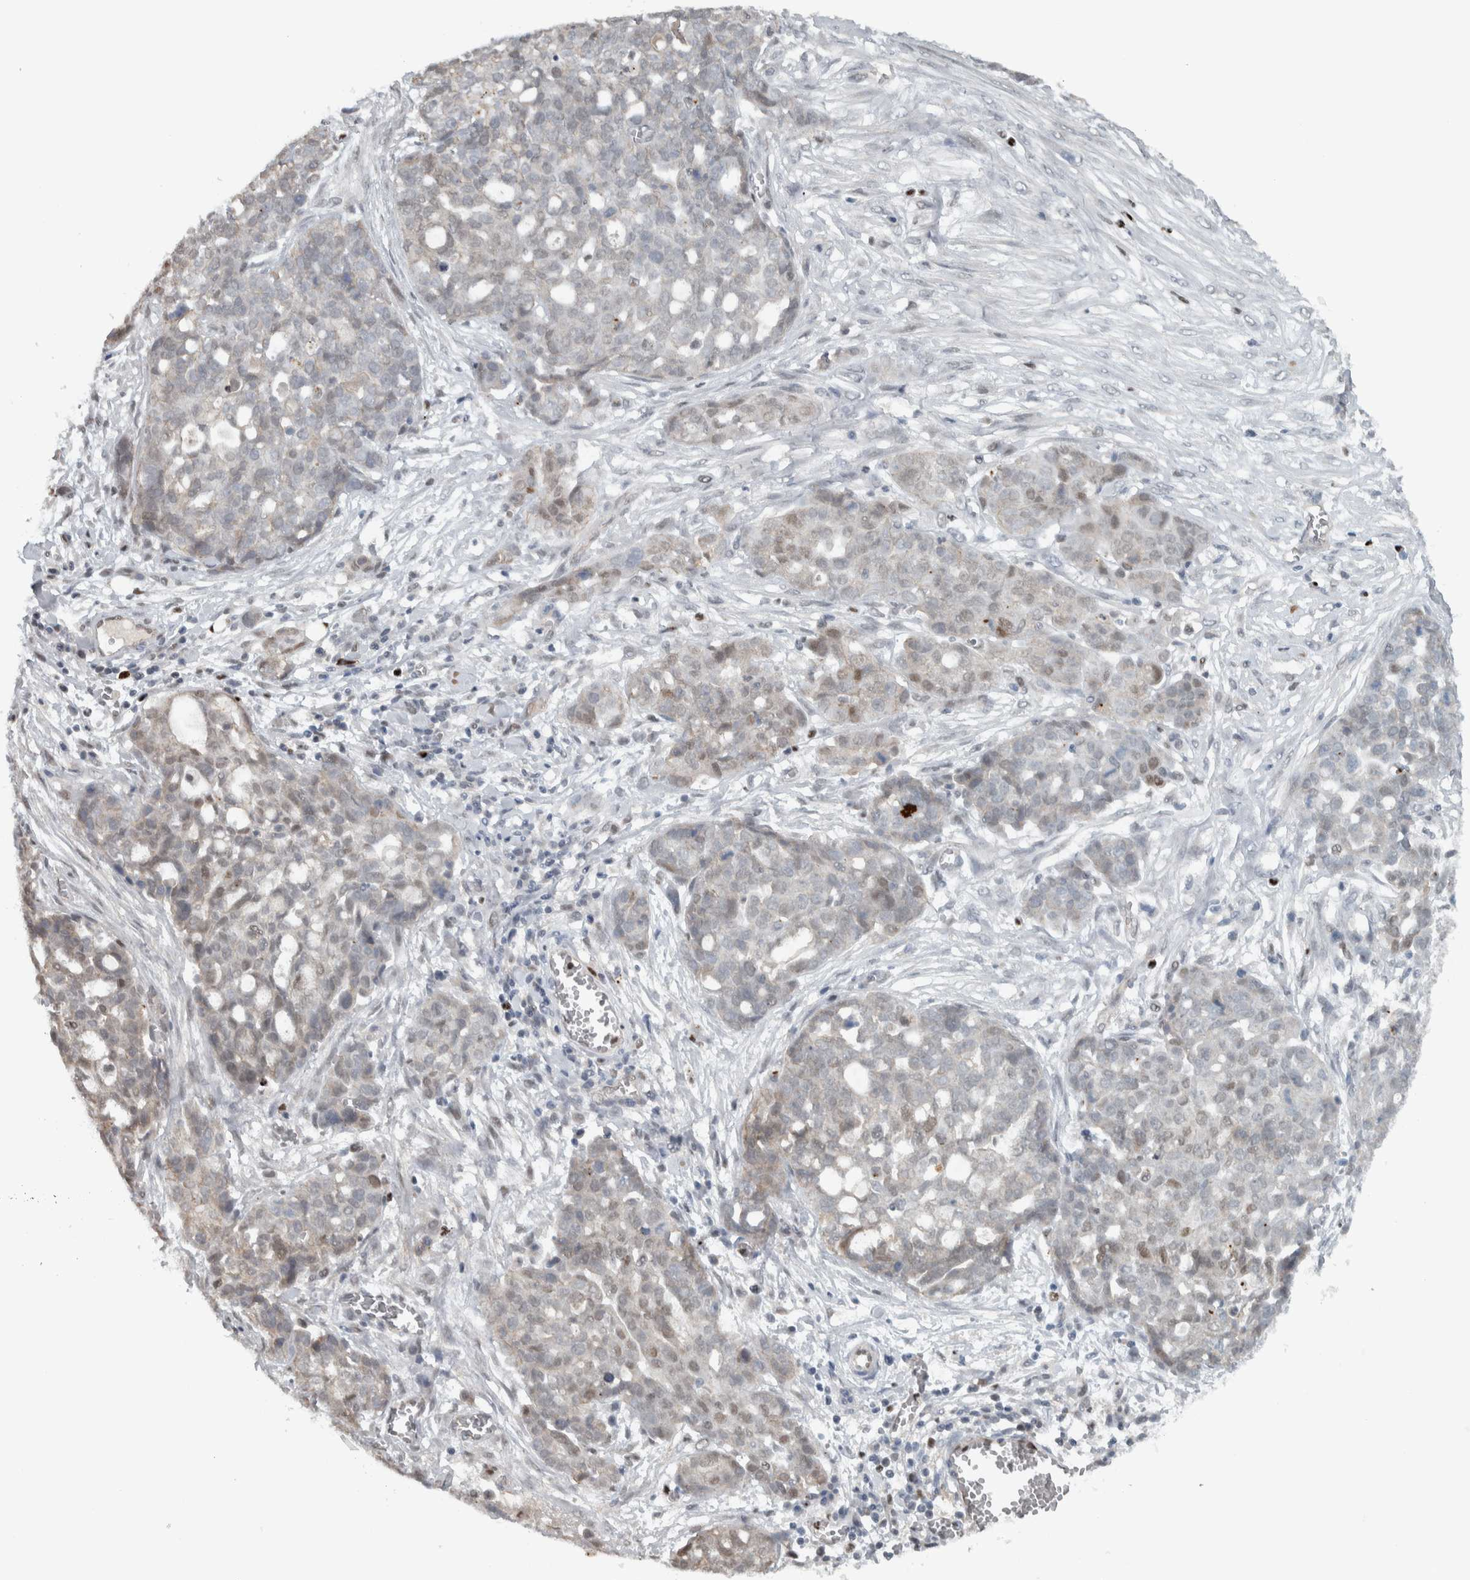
{"staining": {"intensity": "weak", "quantity": "<25%", "location": "nuclear"}, "tissue": "ovarian cancer", "cell_type": "Tumor cells", "image_type": "cancer", "snomed": [{"axis": "morphology", "description": "Cystadenocarcinoma, serous, NOS"}, {"axis": "topography", "description": "Soft tissue"}, {"axis": "topography", "description": "Ovary"}], "caption": "Ovarian serous cystadenocarcinoma stained for a protein using immunohistochemistry (IHC) reveals no positivity tumor cells.", "gene": "ADPRM", "patient": {"sex": "female", "age": 57}}